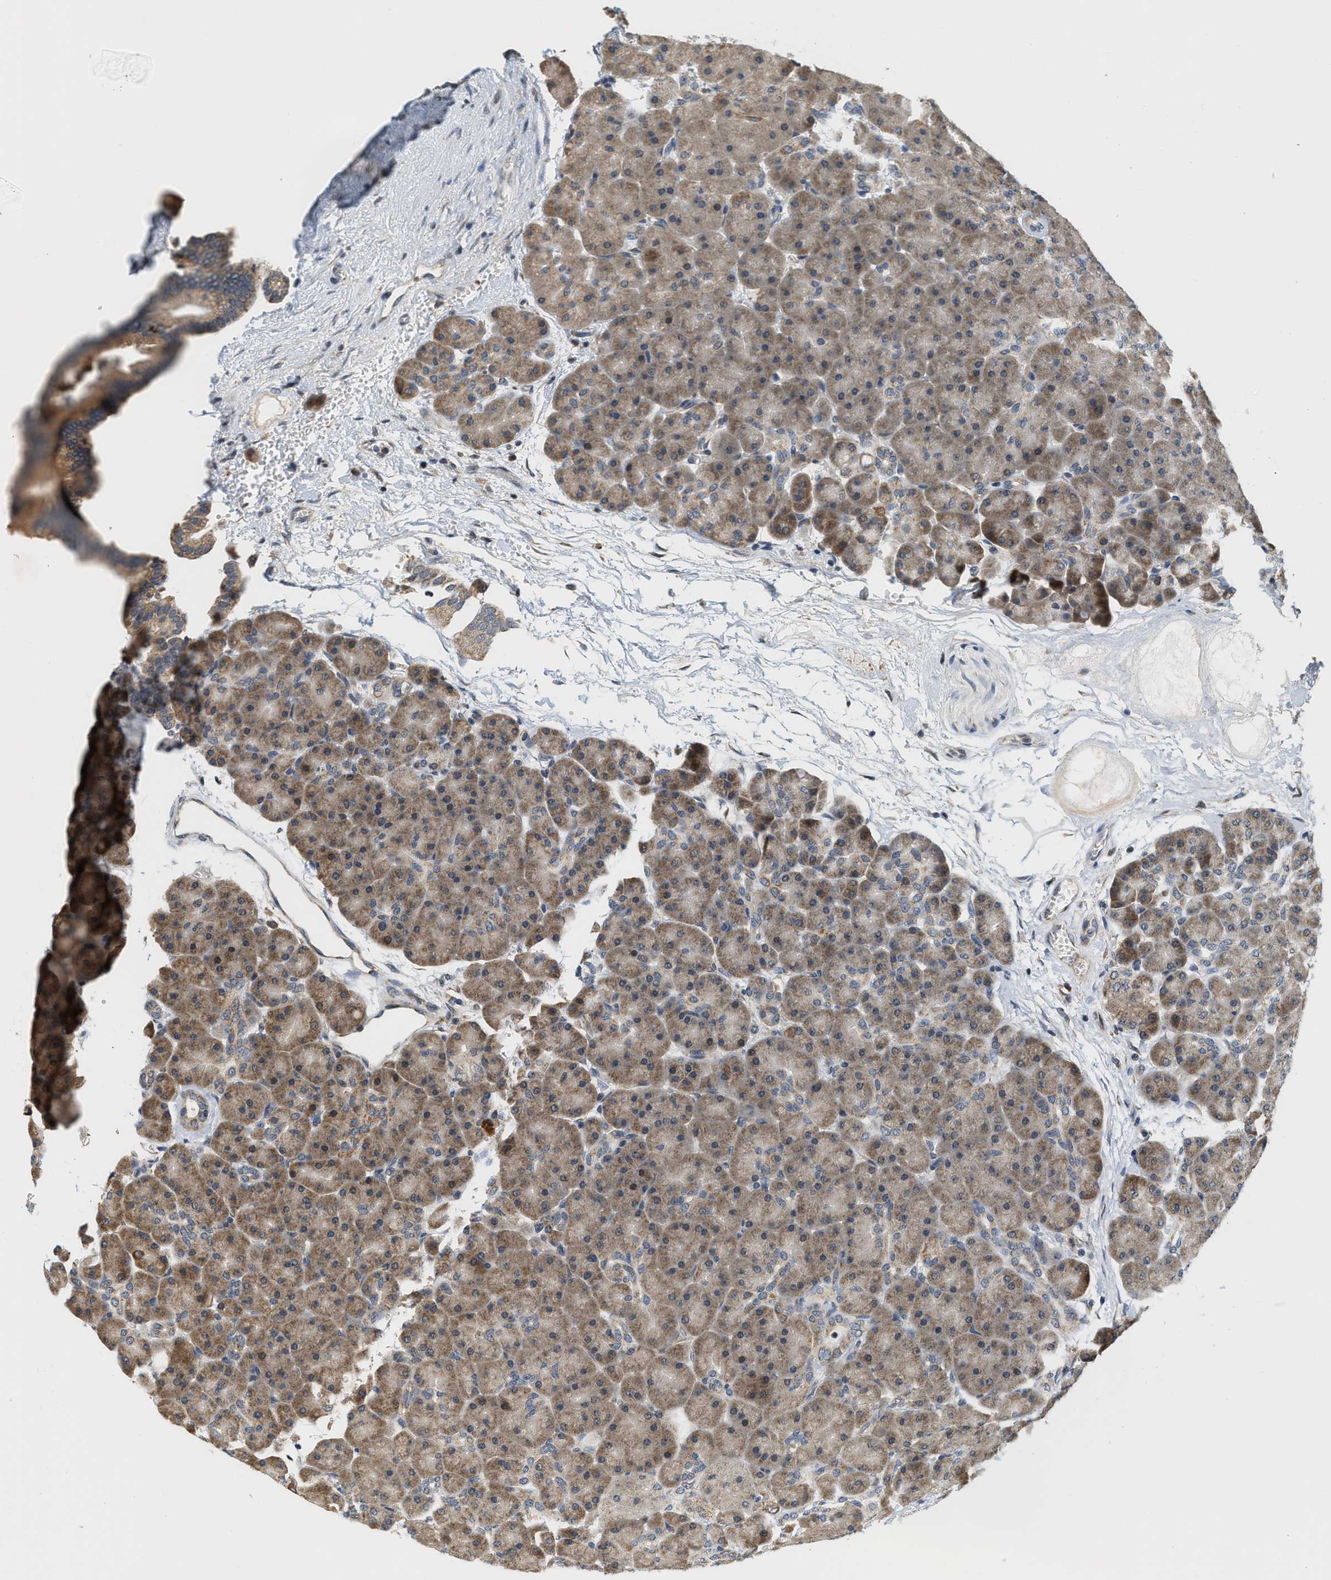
{"staining": {"intensity": "moderate", "quantity": ">75%", "location": "cytoplasmic/membranous"}, "tissue": "pancreas", "cell_type": "Exocrine glandular cells", "image_type": "normal", "snomed": [{"axis": "morphology", "description": "Normal tissue, NOS"}, {"axis": "topography", "description": "Pancreas"}], "caption": "About >75% of exocrine glandular cells in normal human pancreas reveal moderate cytoplasmic/membranous protein expression as visualized by brown immunohistochemical staining.", "gene": "GIGYF1", "patient": {"sex": "male", "age": 66}}